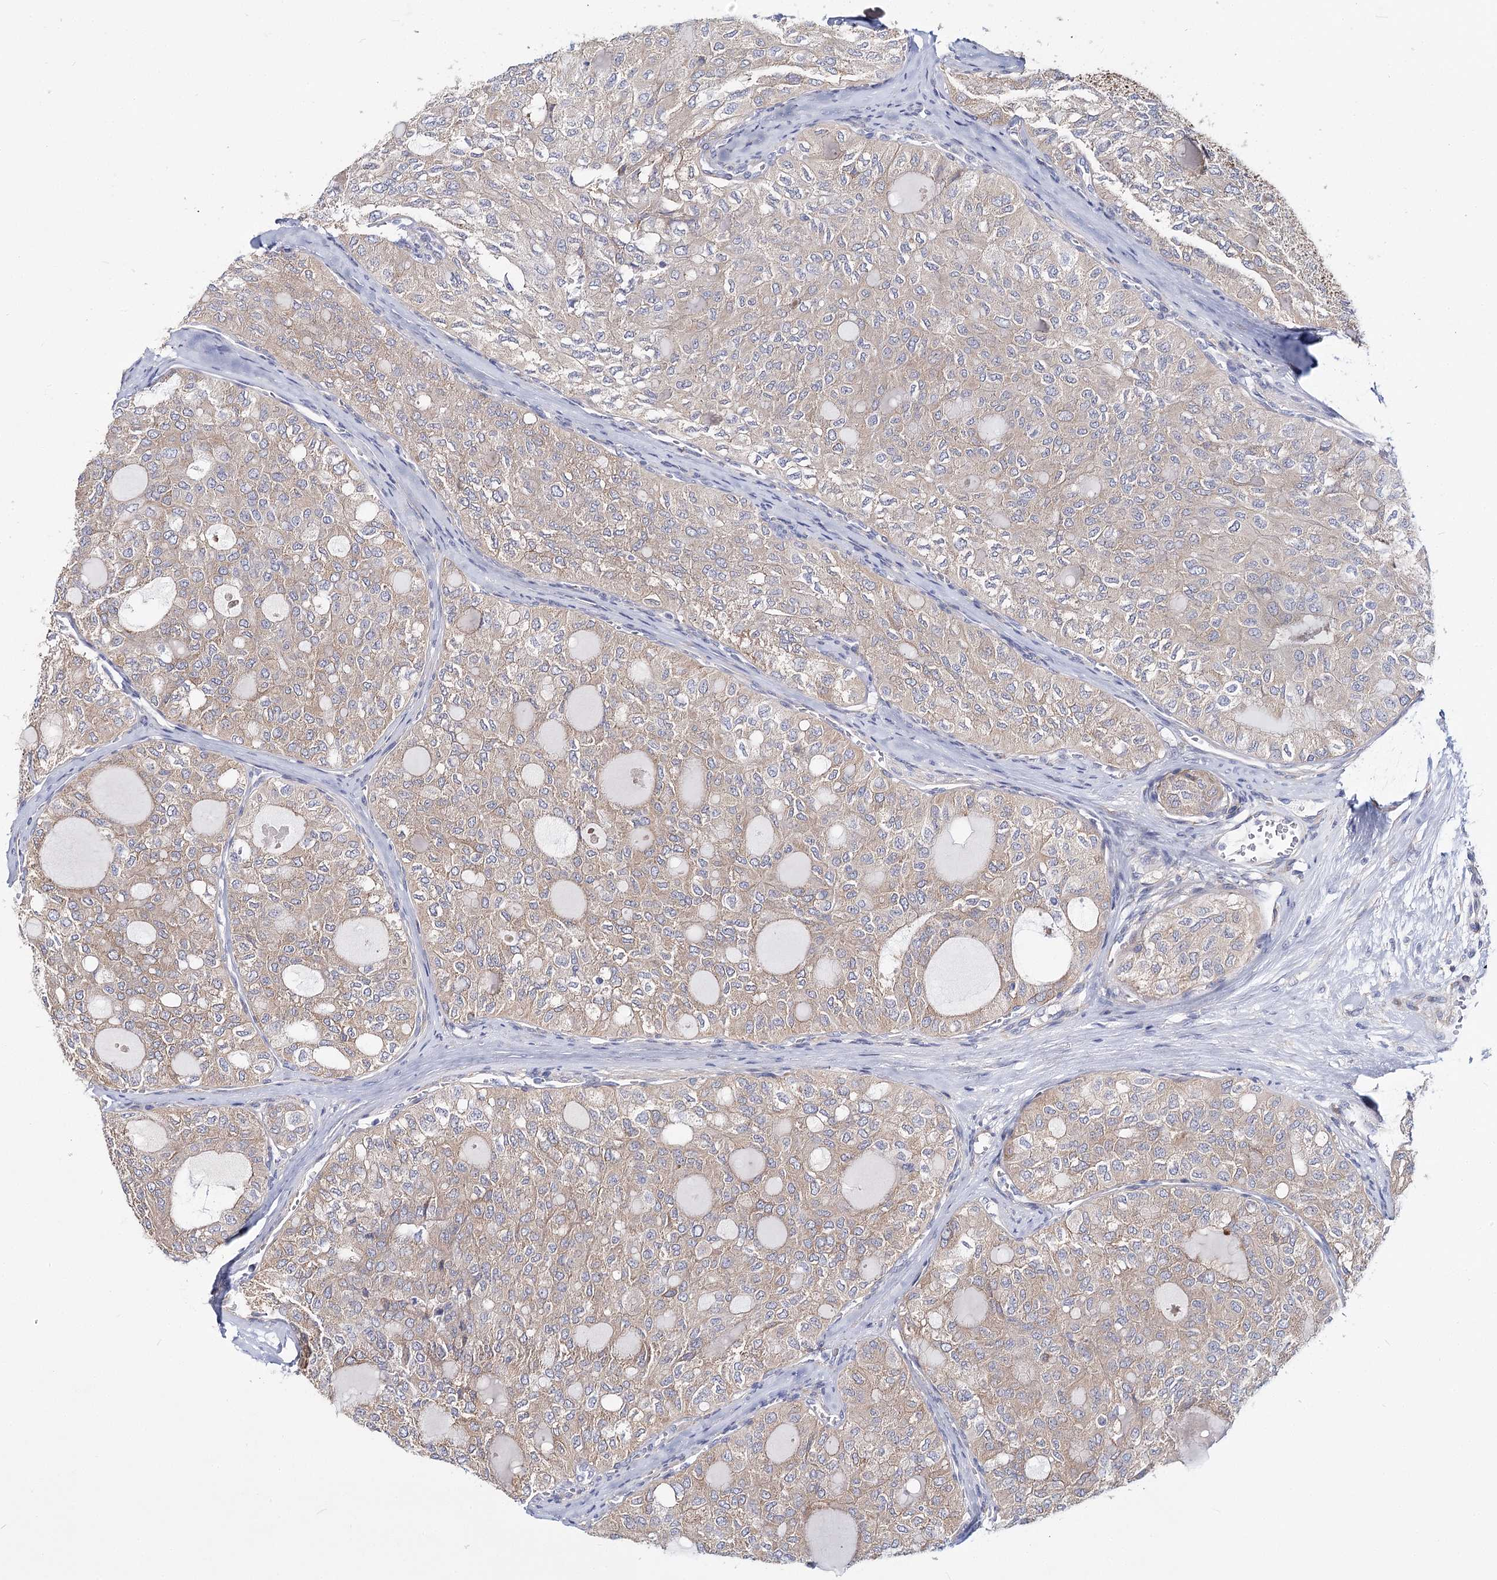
{"staining": {"intensity": "weak", "quantity": "<25%", "location": "cytoplasmic/membranous"}, "tissue": "thyroid cancer", "cell_type": "Tumor cells", "image_type": "cancer", "snomed": [{"axis": "morphology", "description": "Follicular adenoma carcinoma, NOS"}, {"axis": "topography", "description": "Thyroid gland"}], "caption": "A micrograph of human thyroid cancer is negative for staining in tumor cells.", "gene": "TEX12", "patient": {"sex": "male", "age": 75}}